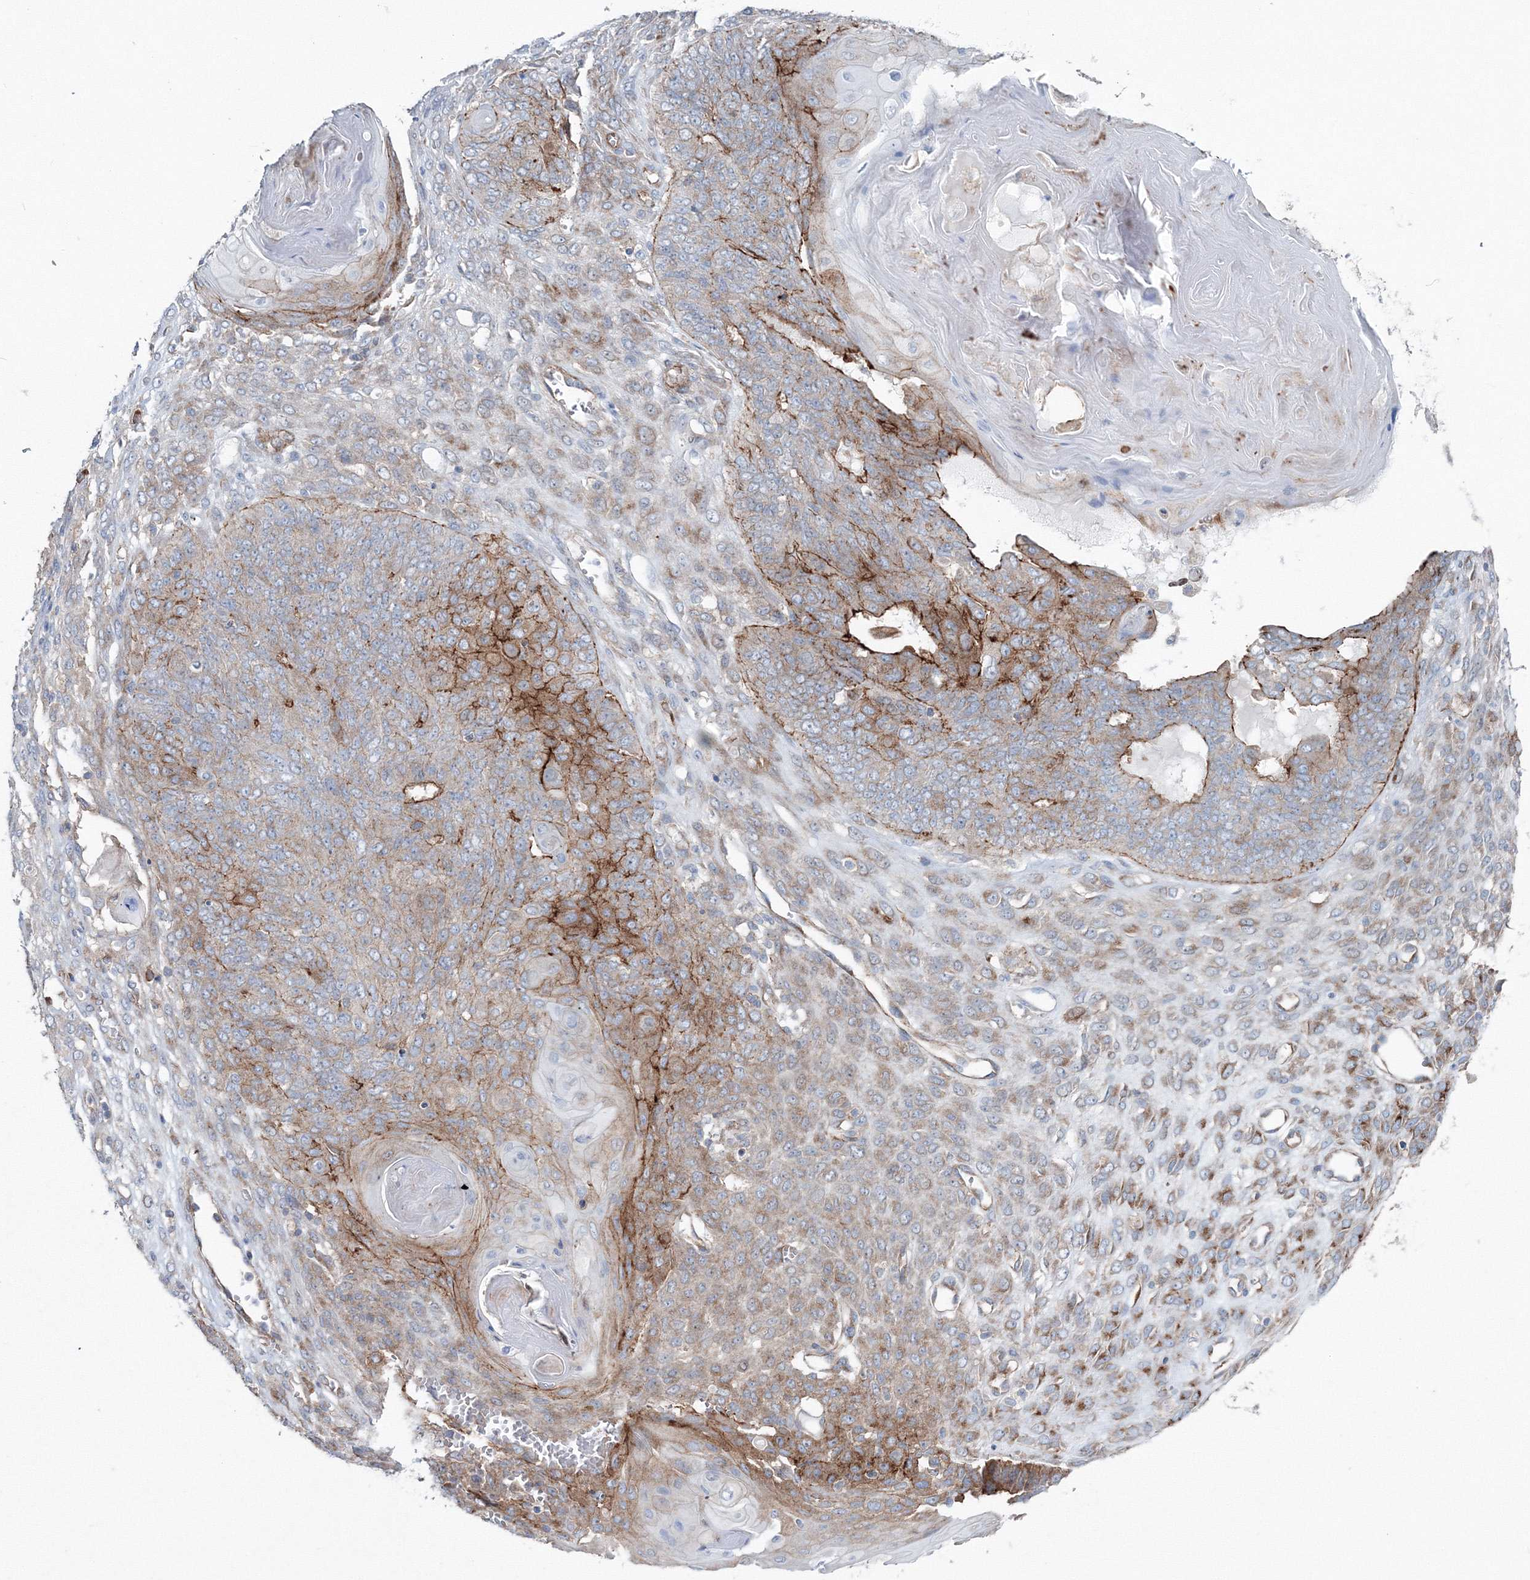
{"staining": {"intensity": "moderate", "quantity": "<25%", "location": "cytoplasmic/membranous"}, "tissue": "endometrial cancer", "cell_type": "Tumor cells", "image_type": "cancer", "snomed": [{"axis": "morphology", "description": "Adenocarcinoma, NOS"}, {"axis": "topography", "description": "Endometrium"}], "caption": "Immunohistochemical staining of endometrial cancer displays low levels of moderate cytoplasmic/membranous protein staining in about <25% of tumor cells.", "gene": "GGA2", "patient": {"sex": "female", "age": 32}}